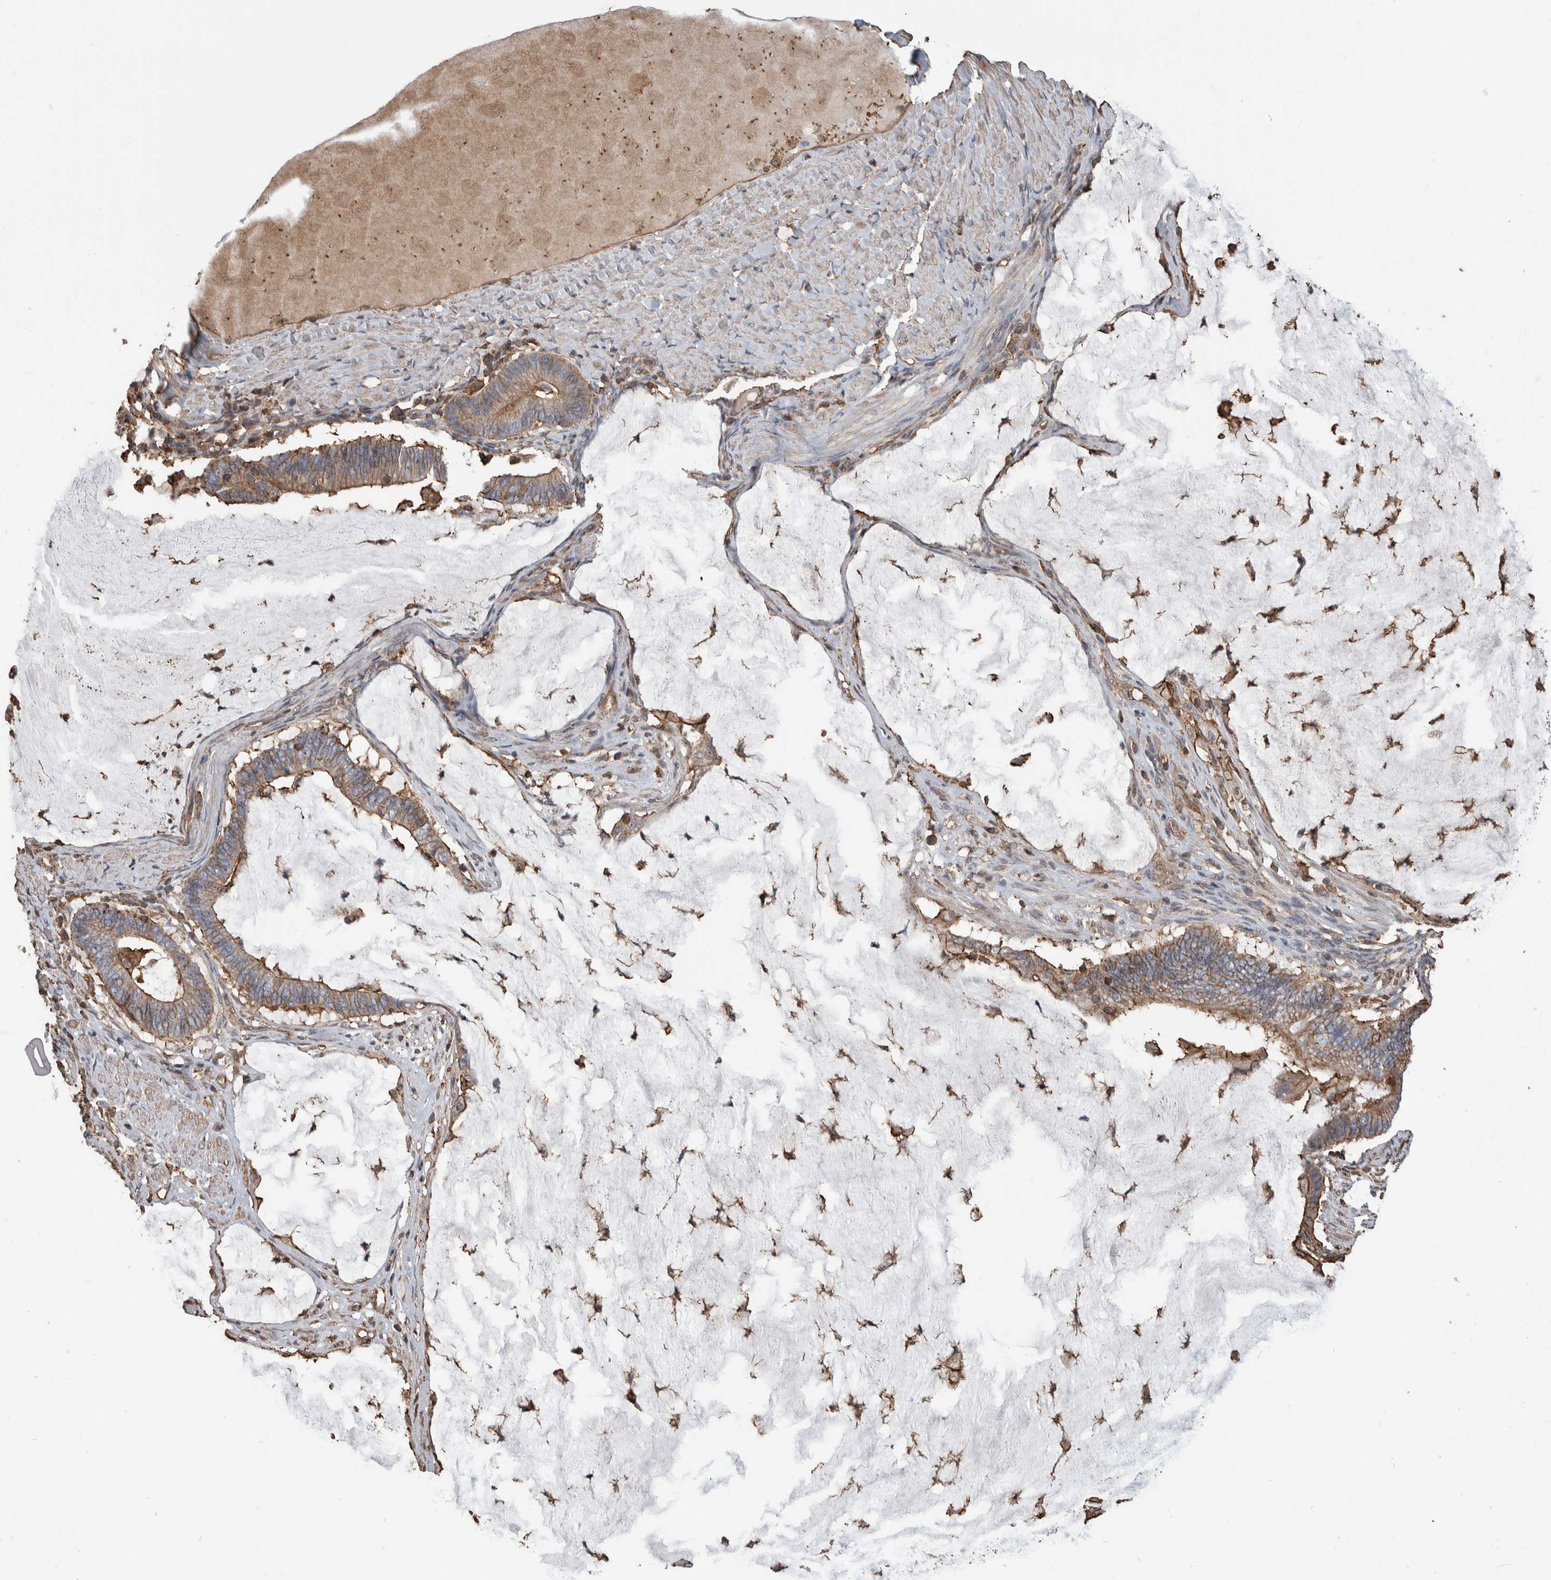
{"staining": {"intensity": "weak", "quantity": ">75%", "location": "cytoplasmic/membranous"}, "tissue": "ovarian cancer", "cell_type": "Tumor cells", "image_type": "cancer", "snomed": [{"axis": "morphology", "description": "Cystadenocarcinoma, mucinous, NOS"}, {"axis": "topography", "description": "Ovary"}], "caption": "Ovarian cancer stained for a protein shows weak cytoplasmic/membranous positivity in tumor cells.", "gene": "ENPP2", "patient": {"sex": "female", "age": 61}}